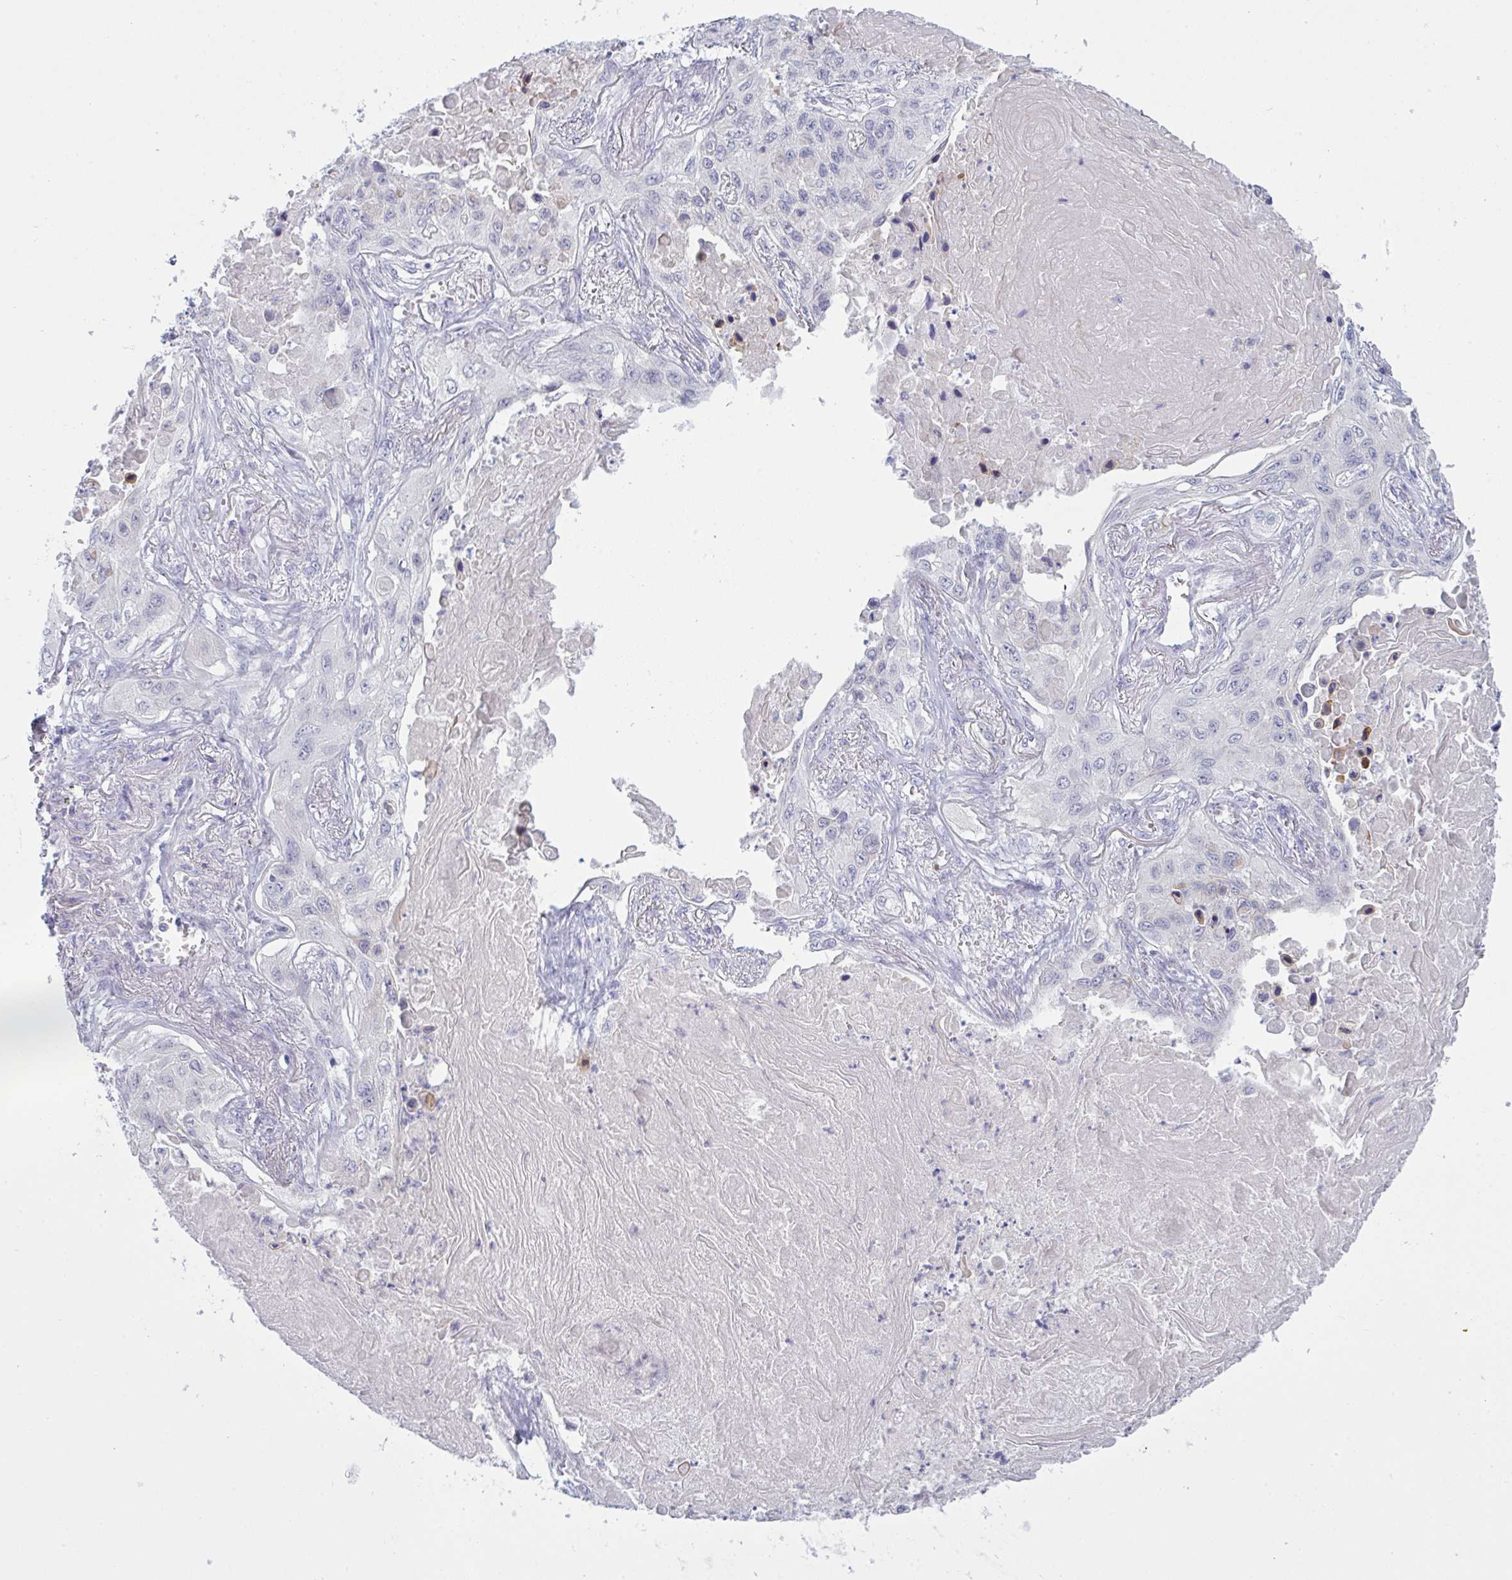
{"staining": {"intensity": "negative", "quantity": "none", "location": "none"}, "tissue": "lung cancer", "cell_type": "Tumor cells", "image_type": "cancer", "snomed": [{"axis": "morphology", "description": "Squamous cell carcinoma, NOS"}, {"axis": "topography", "description": "Lung"}], "caption": "The photomicrograph exhibits no staining of tumor cells in lung squamous cell carcinoma.", "gene": "TENT5D", "patient": {"sex": "male", "age": 75}}